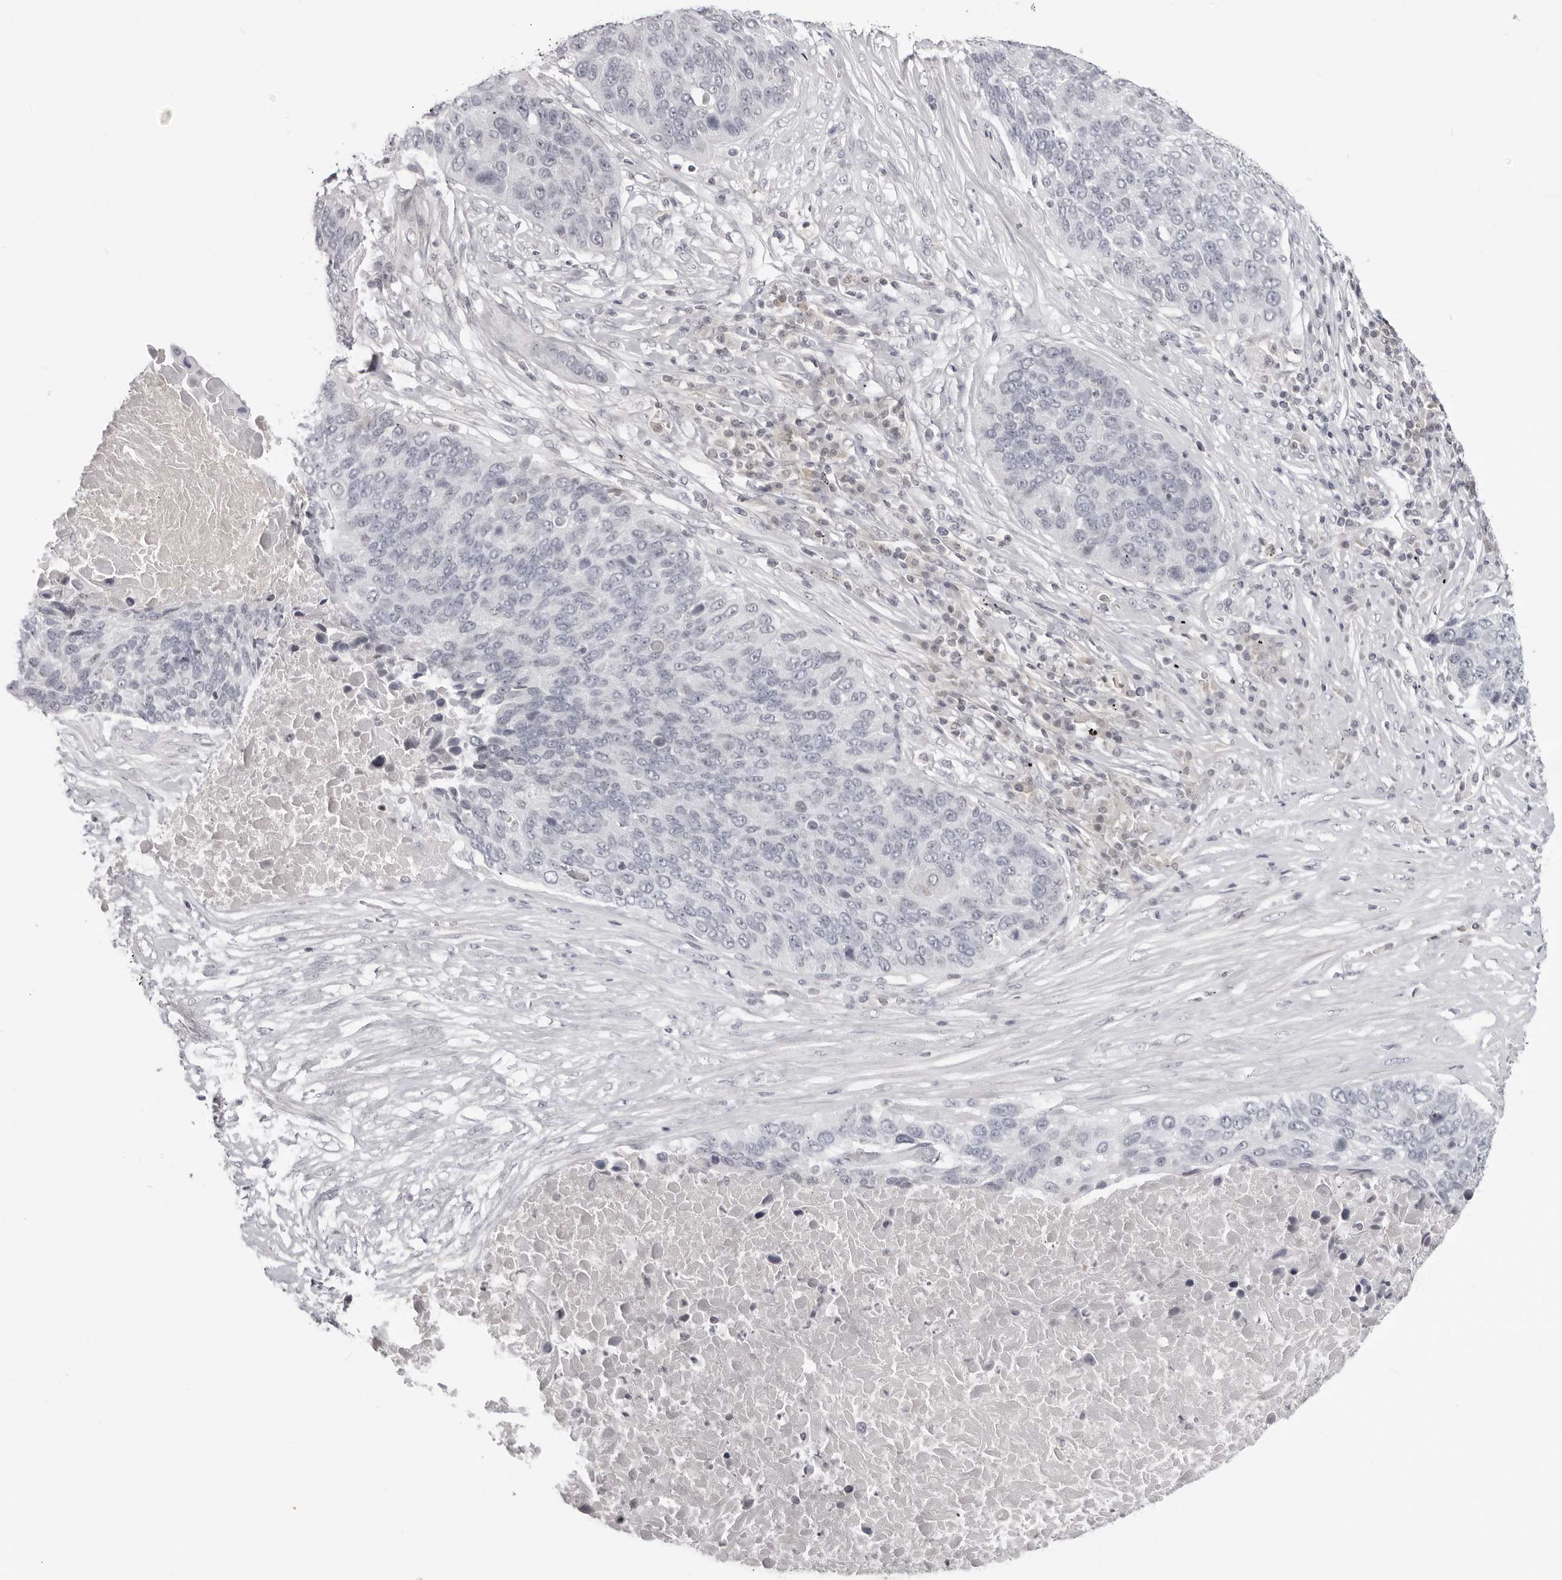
{"staining": {"intensity": "negative", "quantity": "none", "location": "none"}, "tissue": "lung cancer", "cell_type": "Tumor cells", "image_type": "cancer", "snomed": [{"axis": "morphology", "description": "Squamous cell carcinoma, NOS"}, {"axis": "topography", "description": "Lung"}], "caption": "This is an immunohistochemistry photomicrograph of human lung squamous cell carcinoma. There is no positivity in tumor cells.", "gene": "ACP6", "patient": {"sex": "male", "age": 66}}